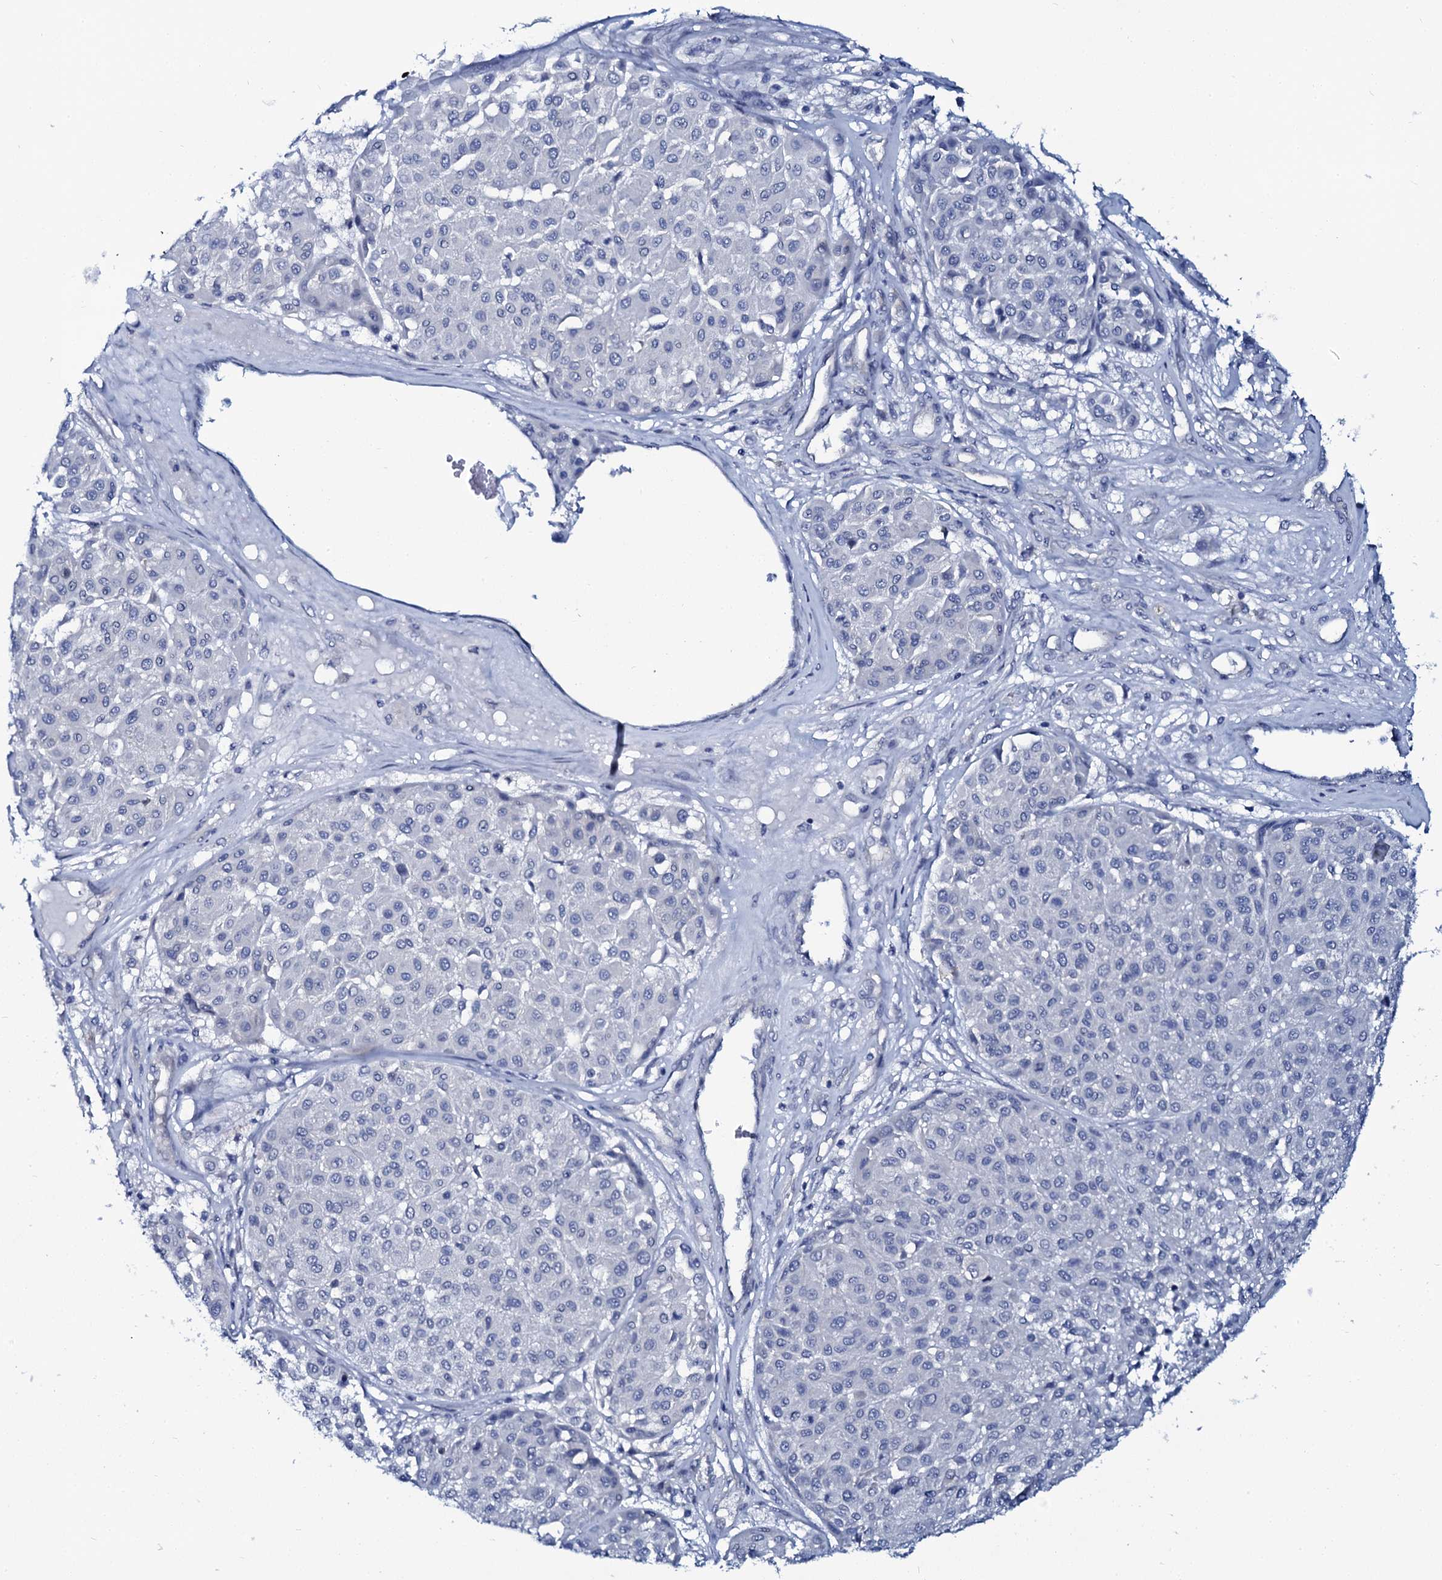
{"staining": {"intensity": "negative", "quantity": "none", "location": "none"}, "tissue": "melanoma", "cell_type": "Tumor cells", "image_type": "cancer", "snomed": [{"axis": "morphology", "description": "Malignant melanoma, Metastatic site"}, {"axis": "topography", "description": "Soft tissue"}], "caption": "Immunohistochemistry (IHC) image of human malignant melanoma (metastatic site) stained for a protein (brown), which demonstrates no positivity in tumor cells.", "gene": "C10orf88", "patient": {"sex": "male", "age": 41}}